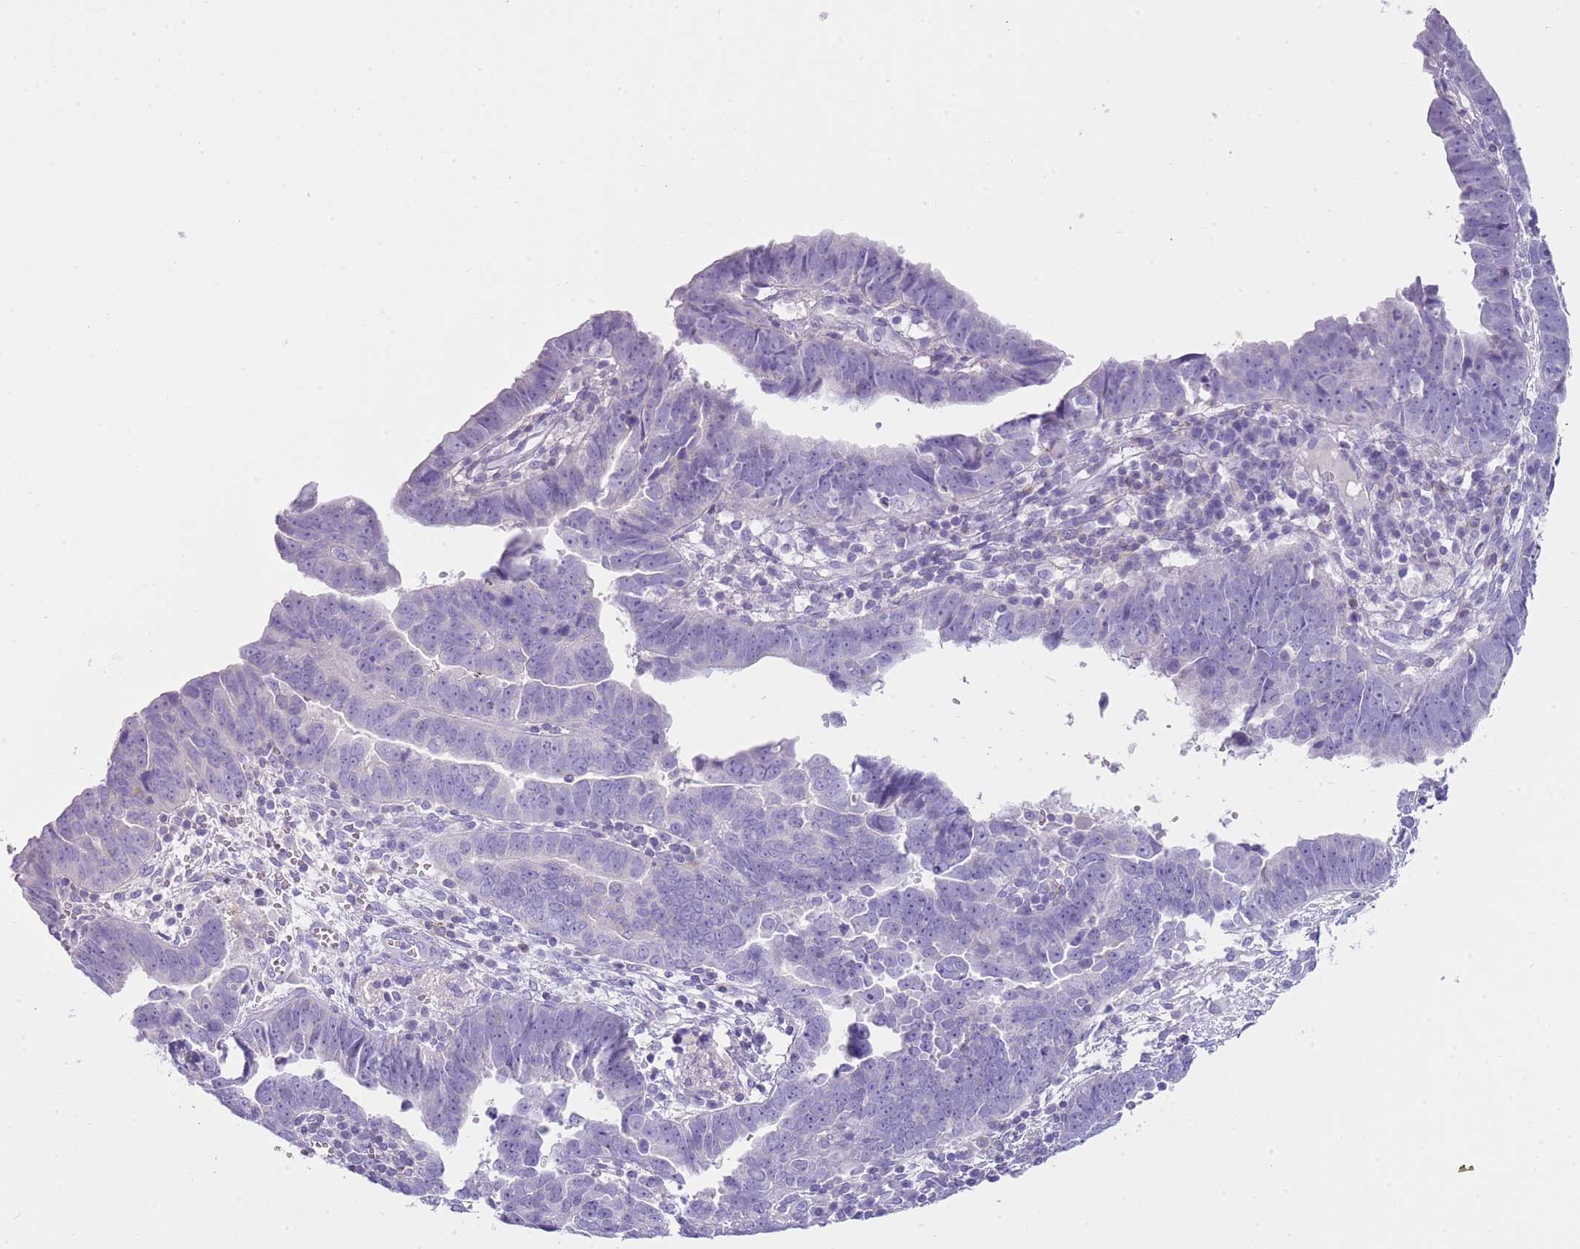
{"staining": {"intensity": "negative", "quantity": "none", "location": "none"}, "tissue": "endometrial cancer", "cell_type": "Tumor cells", "image_type": "cancer", "snomed": [{"axis": "morphology", "description": "Adenocarcinoma, NOS"}, {"axis": "topography", "description": "Endometrium"}], "caption": "Immunohistochemical staining of human endometrial adenocarcinoma demonstrates no significant staining in tumor cells.", "gene": "NBPF20", "patient": {"sex": "female", "age": 75}}